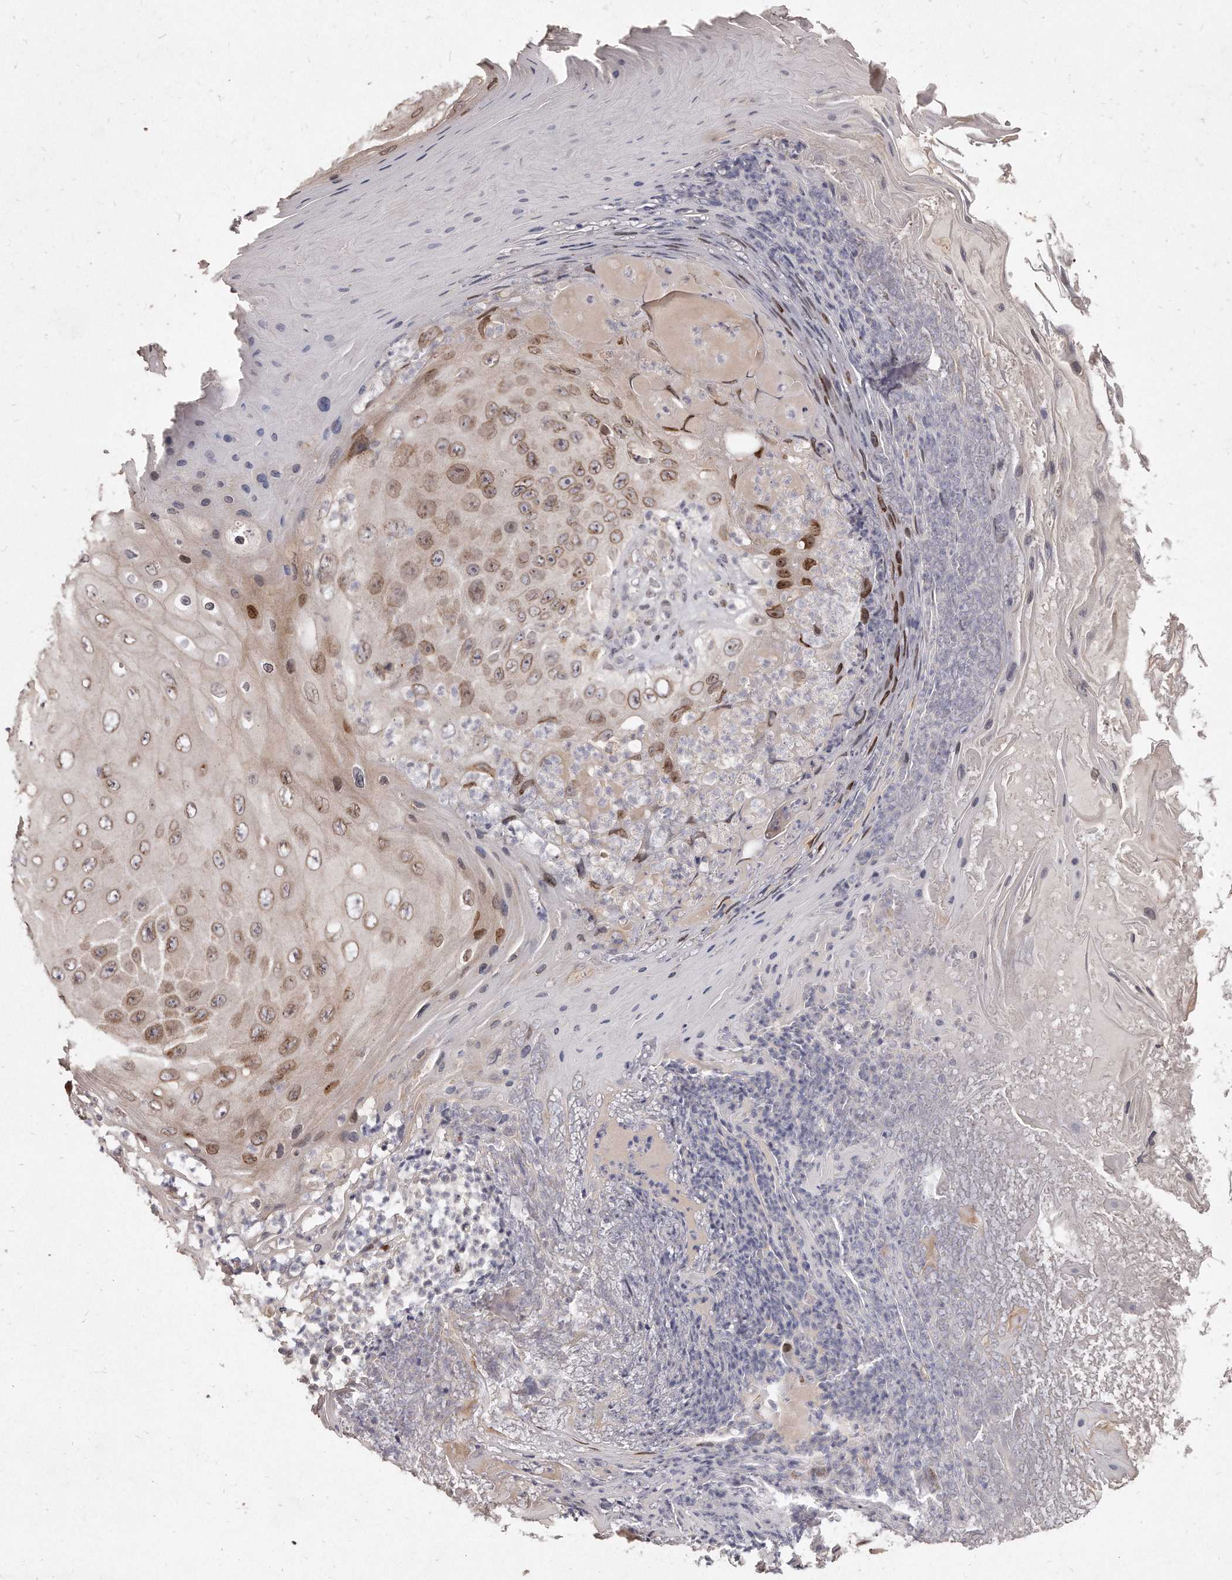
{"staining": {"intensity": "moderate", "quantity": ">75%", "location": "cytoplasmic/membranous,nuclear"}, "tissue": "skin cancer", "cell_type": "Tumor cells", "image_type": "cancer", "snomed": [{"axis": "morphology", "description": "Squamous cell carcinoma, NOS"}, {"axis": "topography", "description": "Skin"}], "caption": "DAB (3,3'-diaminobenzidine) immunohistochemical staining of squamous cell carcinoma (skin) demonstrates moderate cytoplasmic/membranous and nuclear protein staining in approximately >75% of tumor cells.", "gene": "HASPIN", "patient": {"sex": "female", "age": 88}}